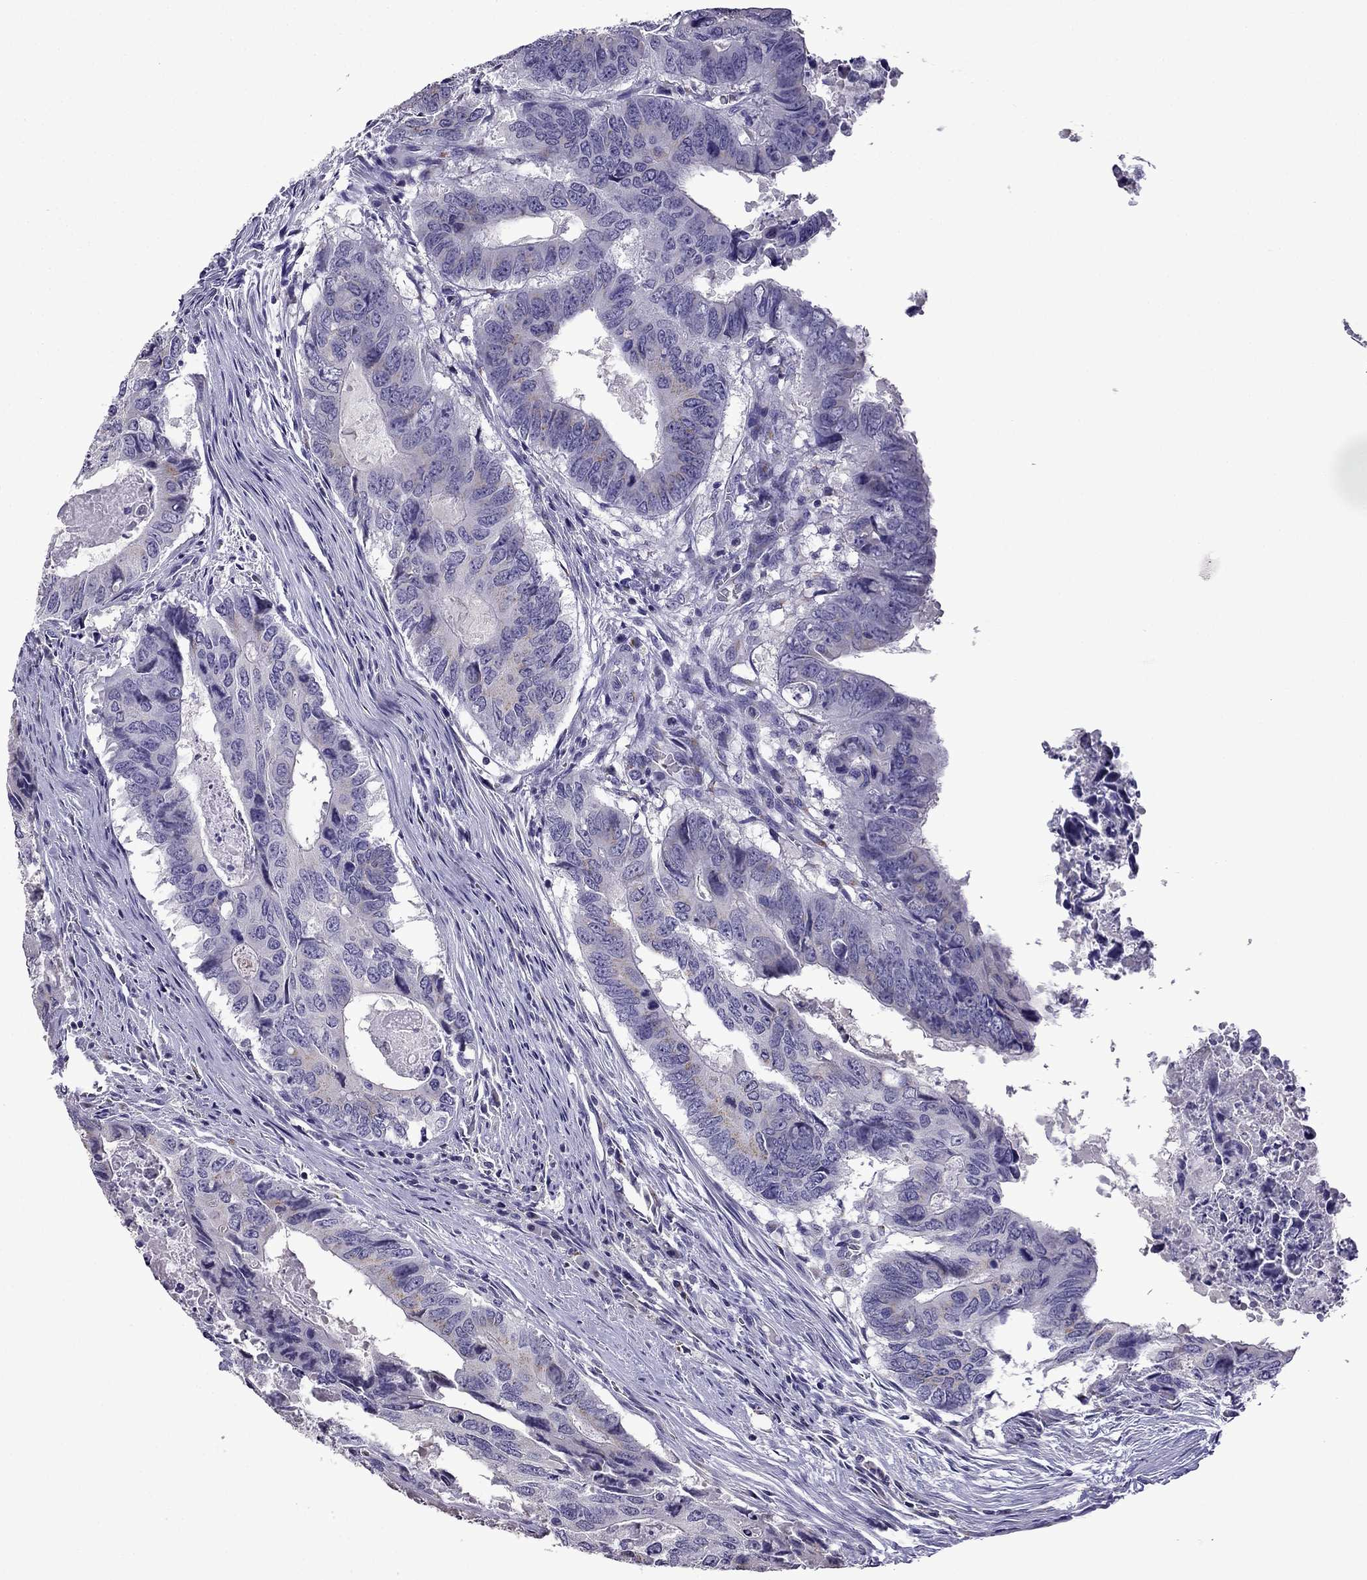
{"staining": {"intensity": "weak", "quantity": "<25%", "location": "cytoplasmic/membranous"}, "tissue": "colorectal cancer", "cell_type": "Tumor cells", "image_type": "cancer", "snomed": [{"axis": "morphology", "description": "Adenocarcinoma, NOS"}, {"axis": "topography", "description": "Colon"}], "caption": "Immunohistochemical staining of human colorectal cancer (adenocarcinoma) reveals no significant staining in tumor cells. (Immunohistochemistry, brightfield microscopy, high magnification).", "gene": "TTN", "patient": {"sex": "male", "age": 79}}